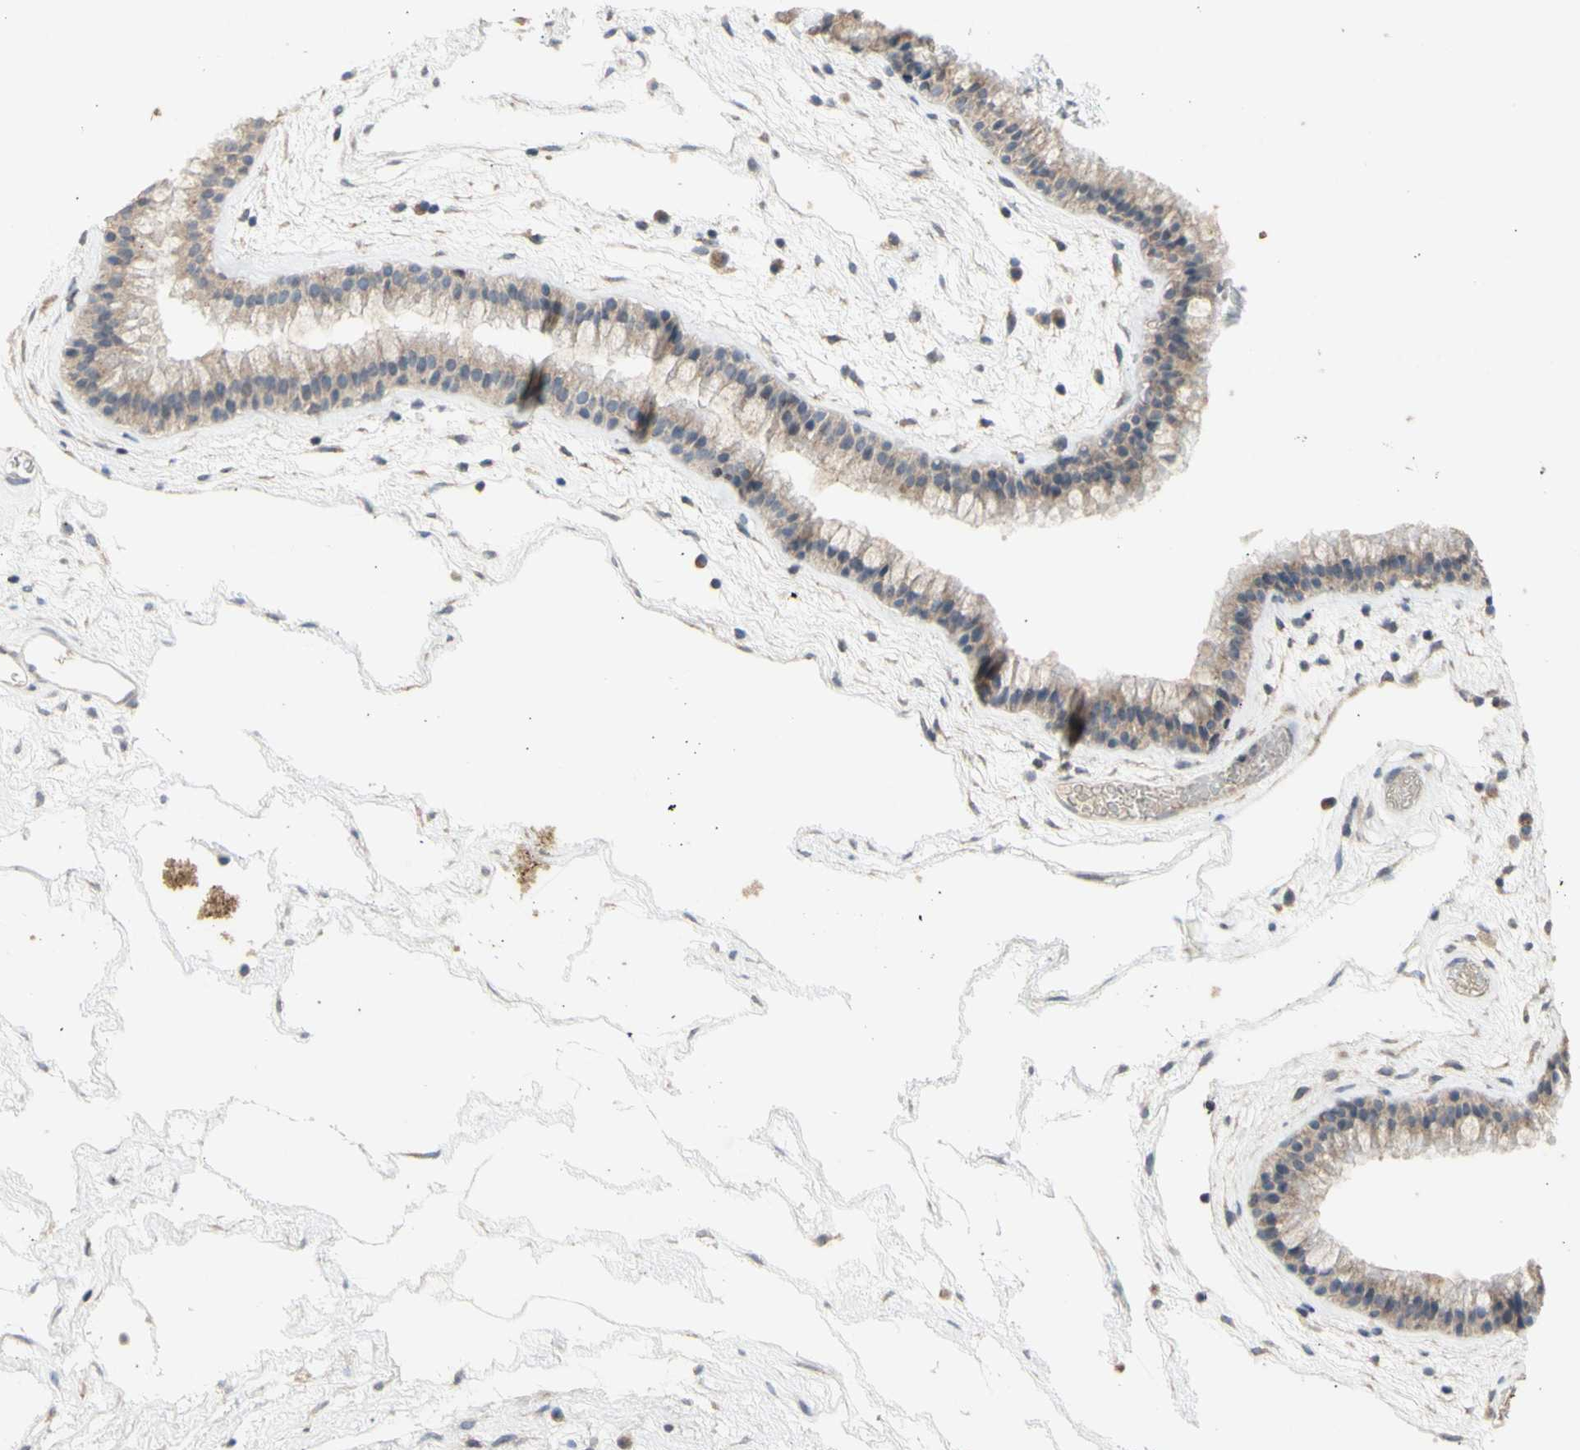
{"staining": {"intensity": "weak", "quantity": ">75%", "location": "cytoplasmic/membranous"}, "tissue": "nasopharynx", "cell_type": "Respiratory epithelial cells", "image_type": "normal", "snomed": [{"axis": "morphology", "description": "Normal tissue, NOS"}, {"axis": "morphology", "description": "Inflammation, NOS"}, {"axis": "topography", "description": "Nasopharynx"}], "caption": "Weak cytoplasmic/membranous protein staining is seen in about >75% of respiratory epithelial cells in nasopharynx.", "gene": "NLRP1", "patient": {"sex": "male", "age": 48}}